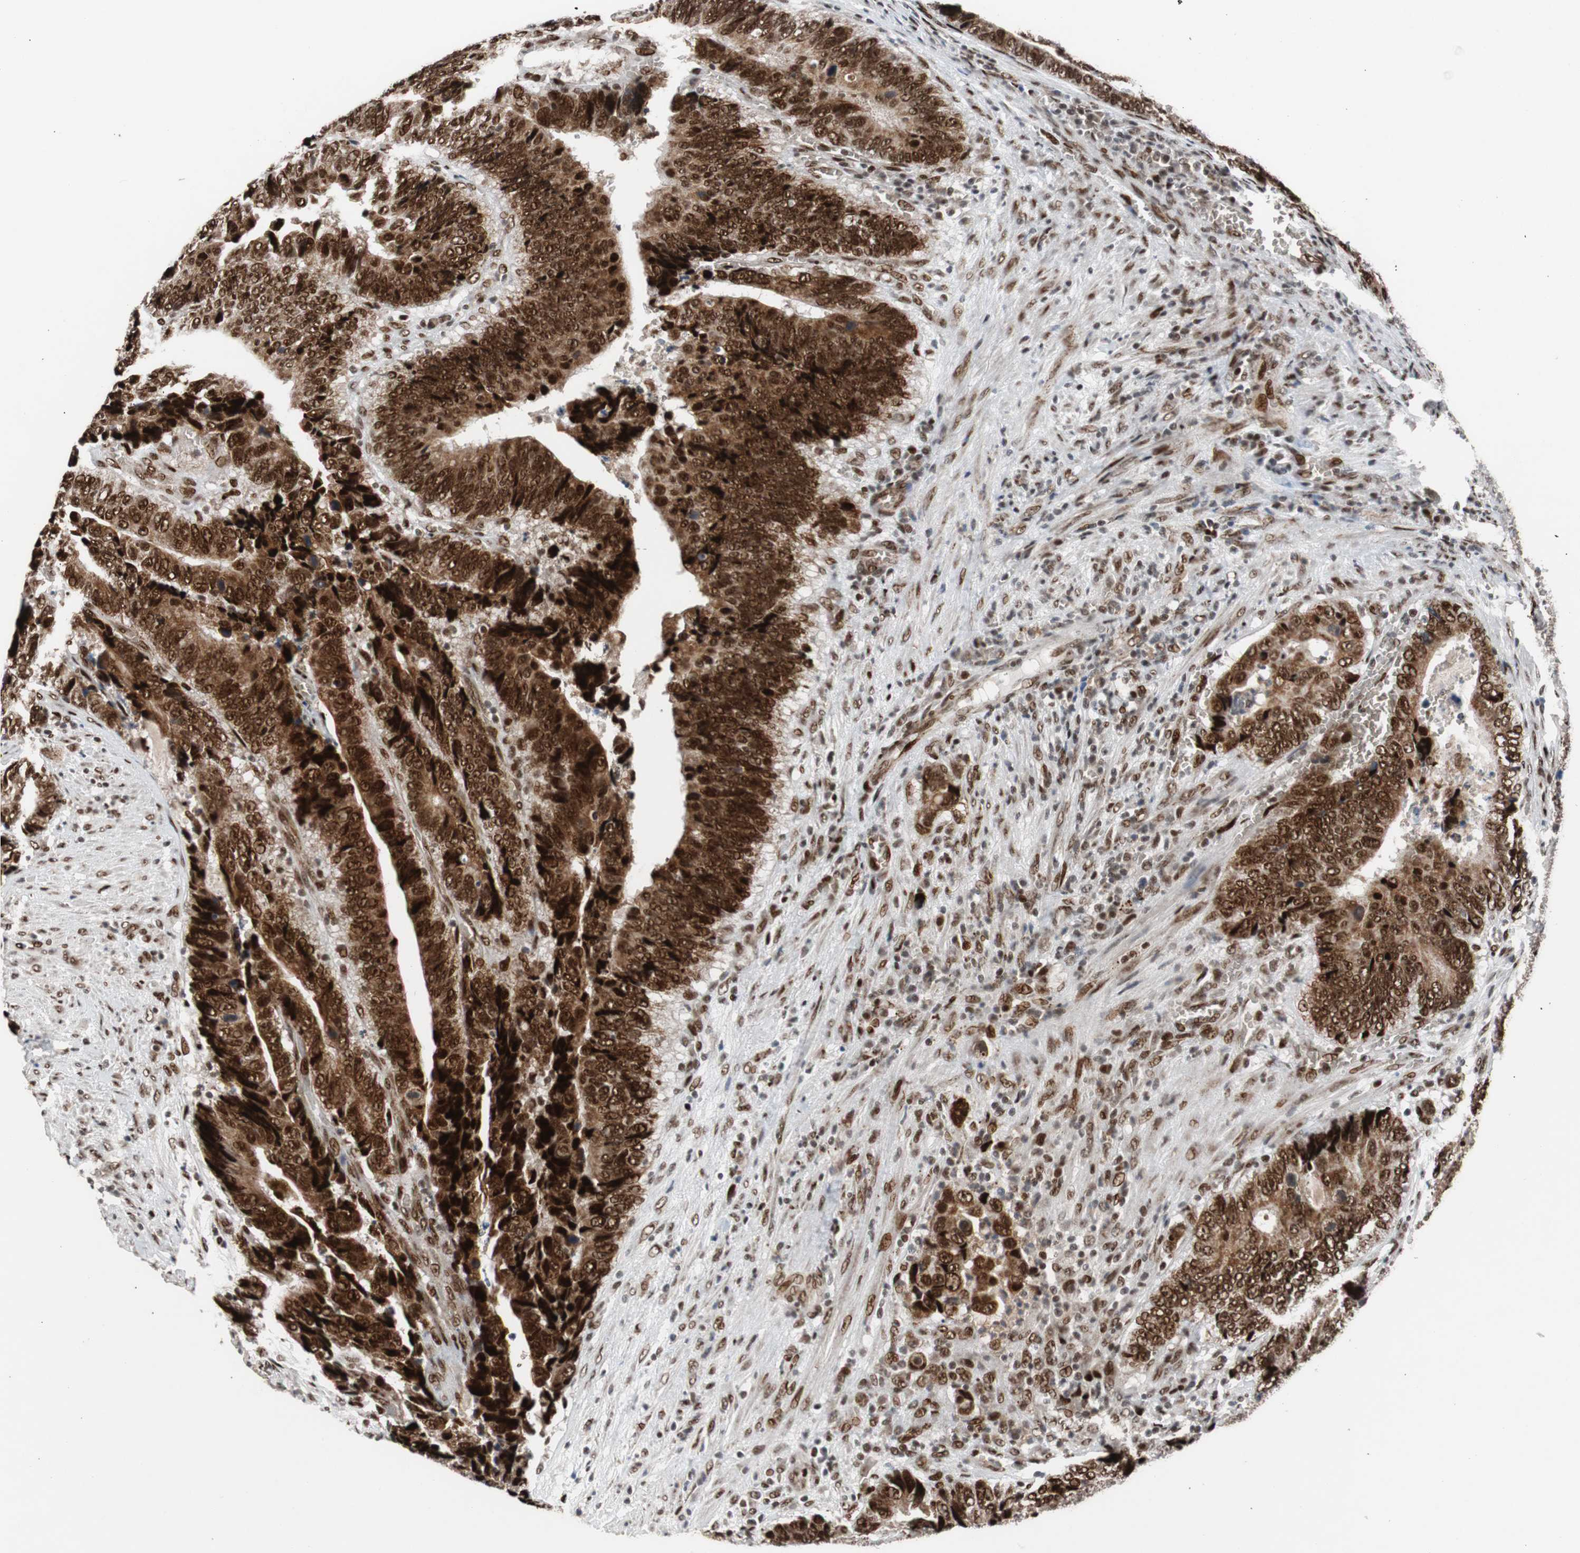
{"staining": {"intensity": "strong", "quantity": ">75%", "location": "cytoplasmic/membranous,nuclear"}, "tissue": "colorectal cancer", "cell_type": "Tumor cells", "image_type": "cancer", "snomed": [{"axis": "morphology", "description": "Adenocarcinoma, NOS"}, {"axis": "topography", "description": "Colon"}], "caption": "Tumor cells reveal strong cytoplasmic/membranous and nuclear staining in about >75% of cells in colorectal adenocarcinoma.", "gene": "NBL1", "patient": {"sex": "male", "age": 72}}